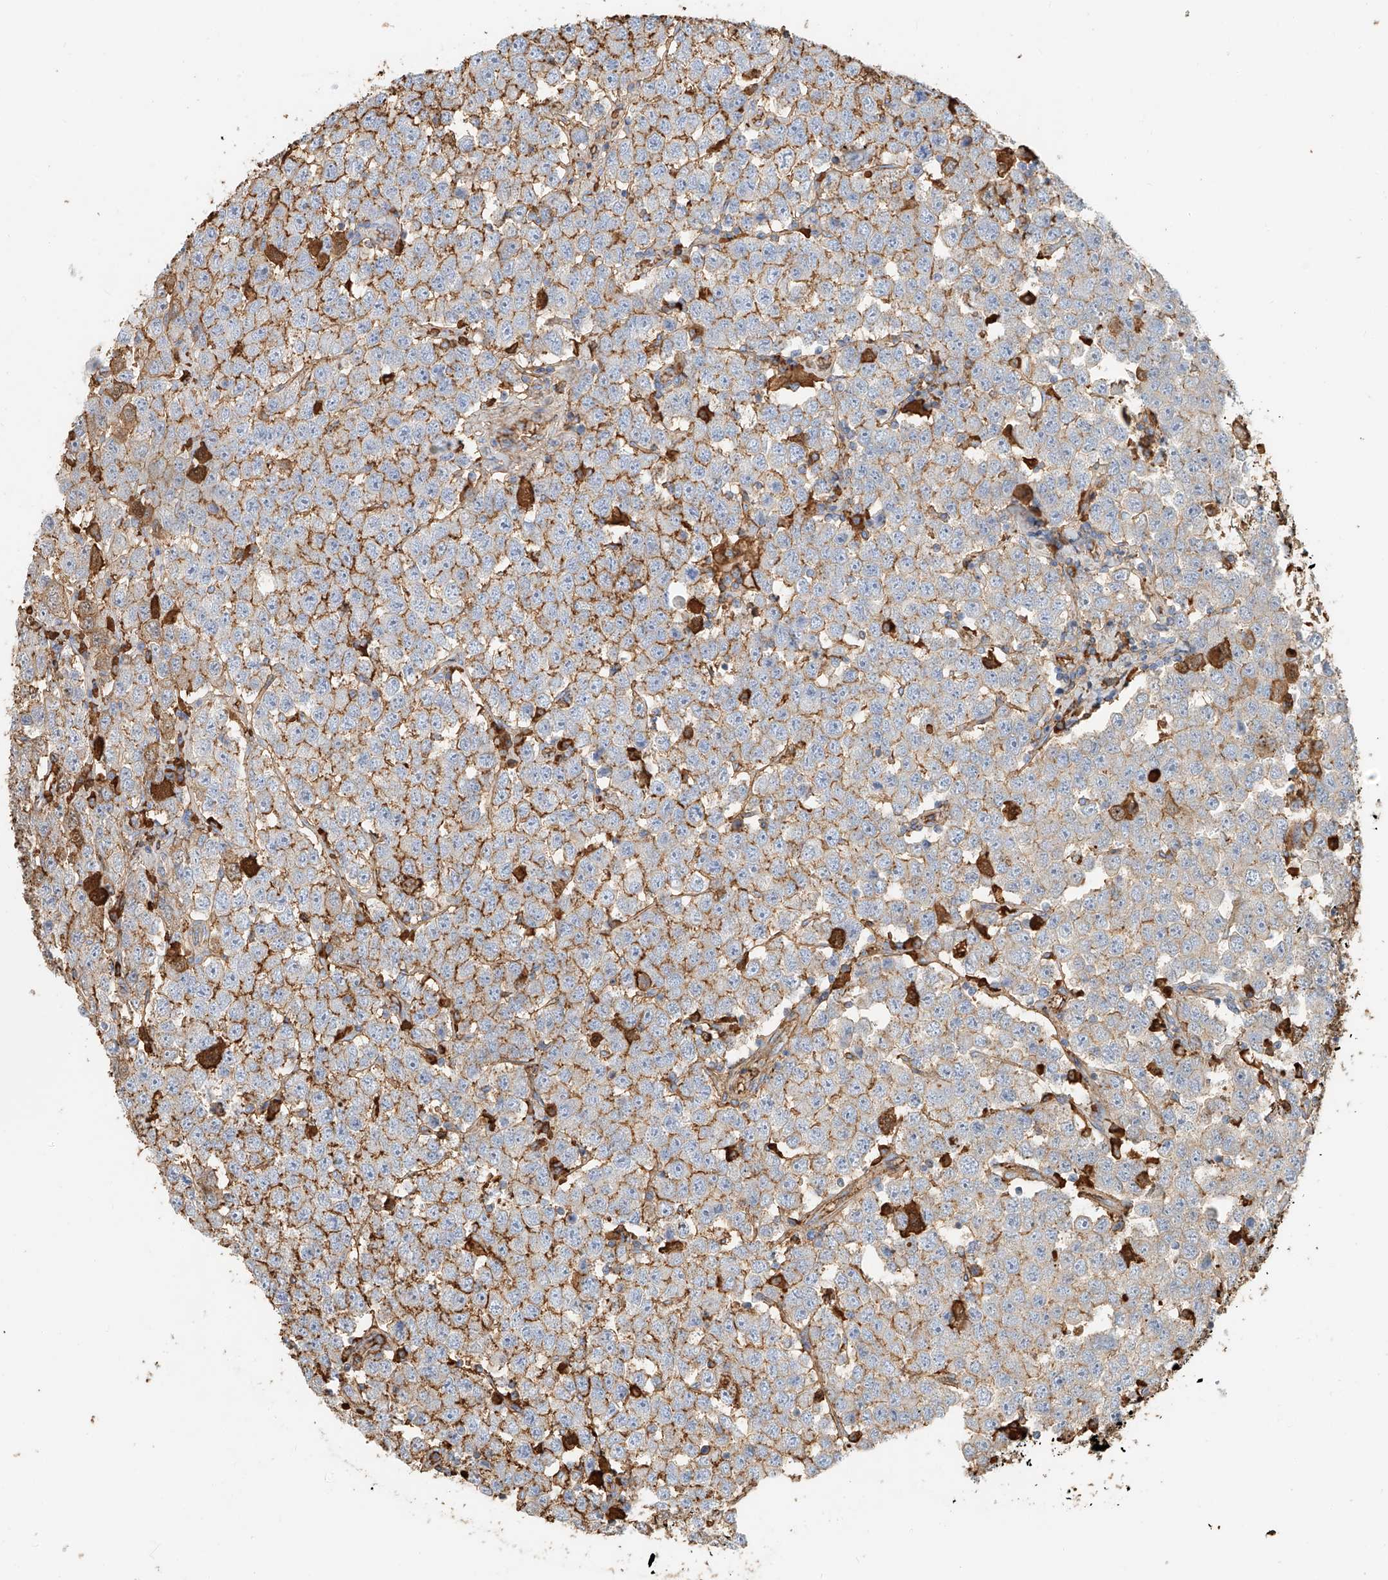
{"staining": {"intensity": "weak", "quantity": "25%-75%", "location": "cytoplasmic/membranous"}, "tissue": "testis cancer", "cell_type": "Tumor cells", "image_type": "cancer", "snomed": [{"axis": "morphology", "description": "Seminoma, NOS"}, {"axis": "topography", "description": "Testis"}], "caption": "Immunohistochemical staining of human testis cancer reveals low levels of weak cytoplasmic/membranous protein expression in about 25%-75% of tumor cells.", "gene": "ZFP30", "patient": {"sex": "male", "age": 28}}